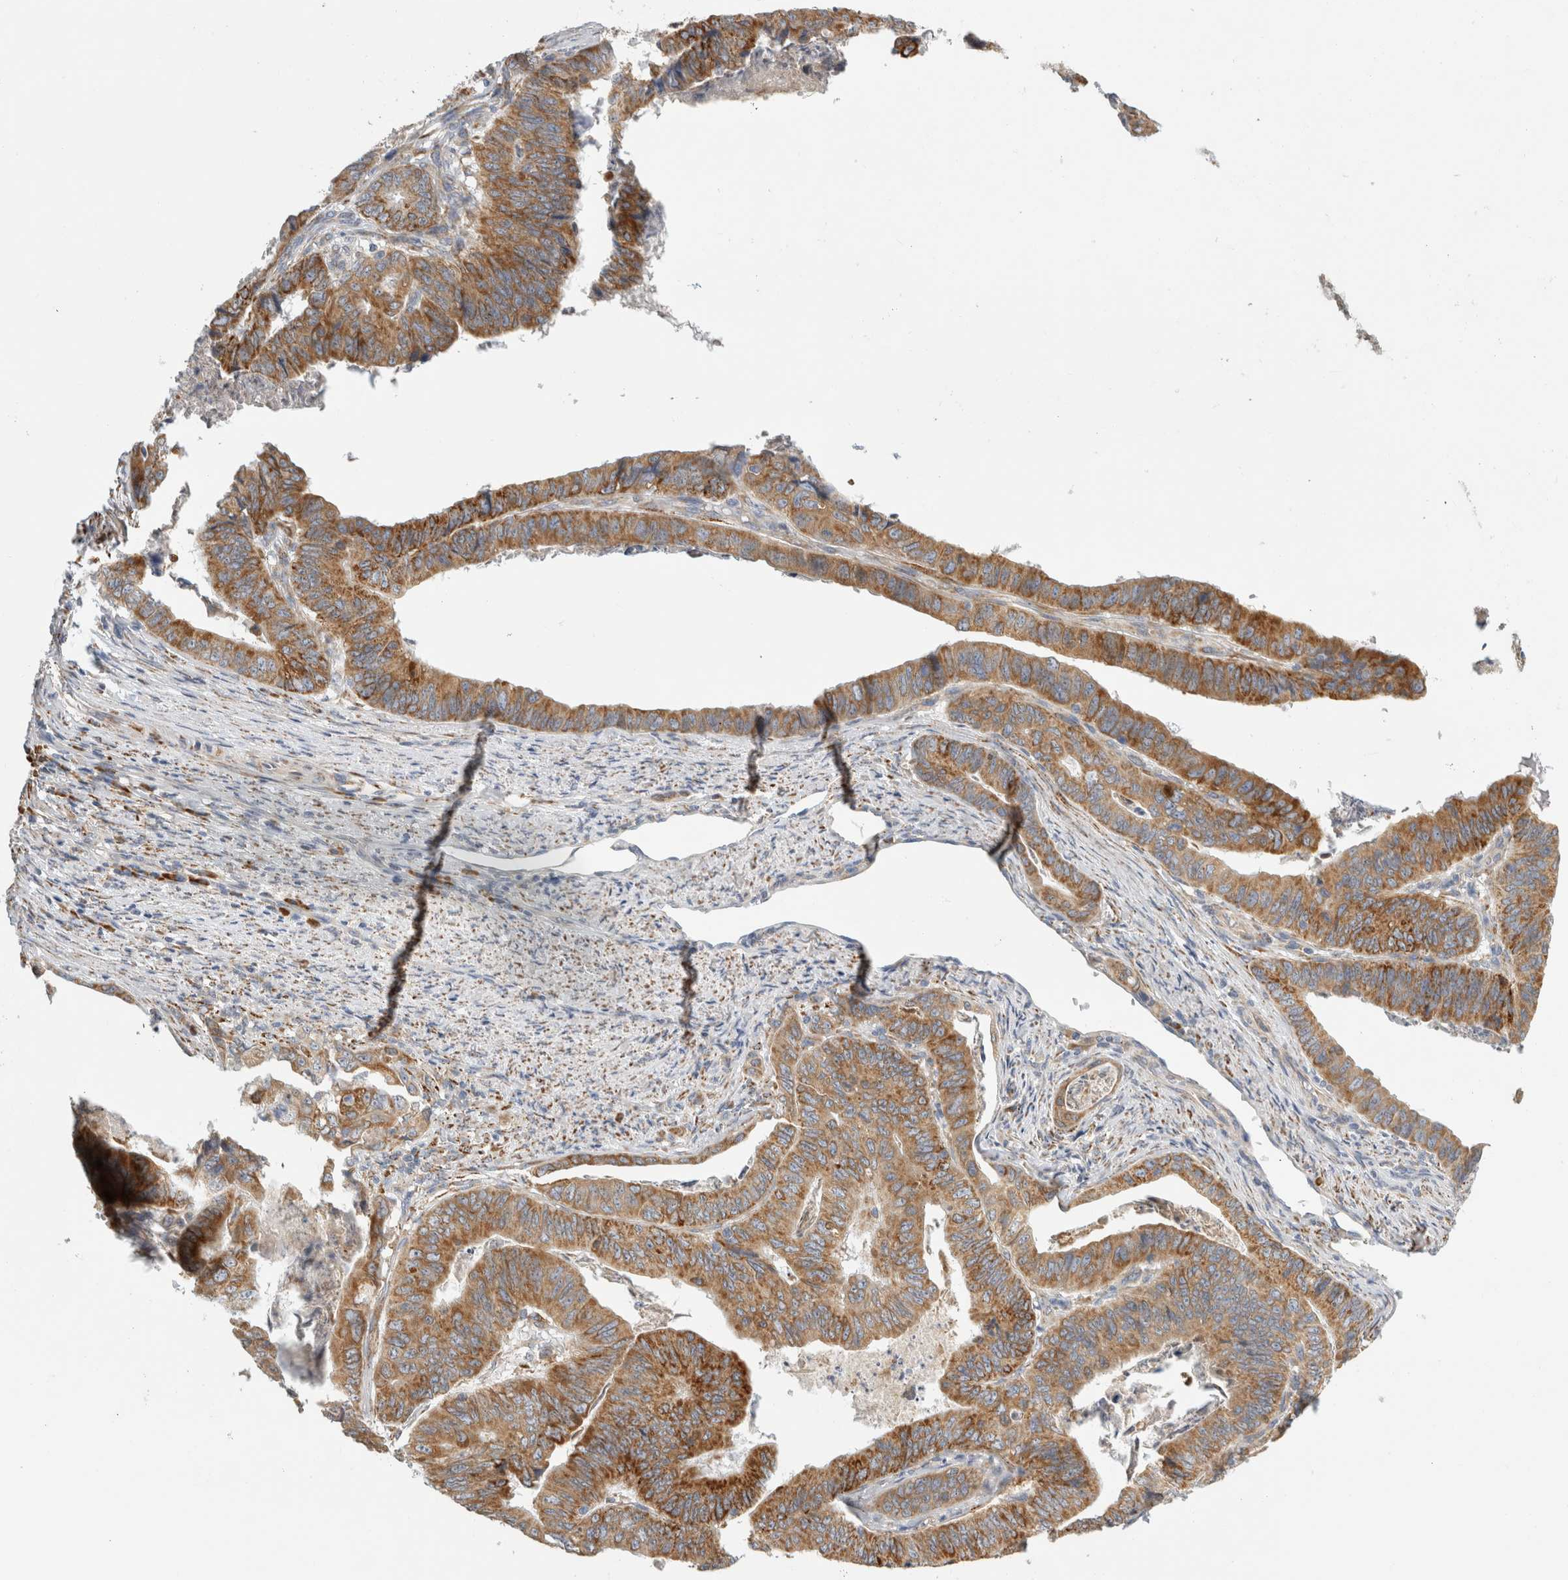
{"staining": {"intensity": "moderate", "quantity": ">75%", "location": "cytoplasmic/membranous"}, "tissue": "stomach cancer", "cell_type": "Tumor cells", "image_type": "cancer", "snomed": [{"axis": "morphology", "description": "Adenocarcinoma, NOS"}, {"axis": "topography", "description": "Stomach, lower"}], "caption": "A brown stain shows moderate cytoplasmic/membranous positivity of a protein in human stomach adenocarcinoma tumor cells.", "gene": "RPN2", "patient": {"sex": "male", "age": 77}}